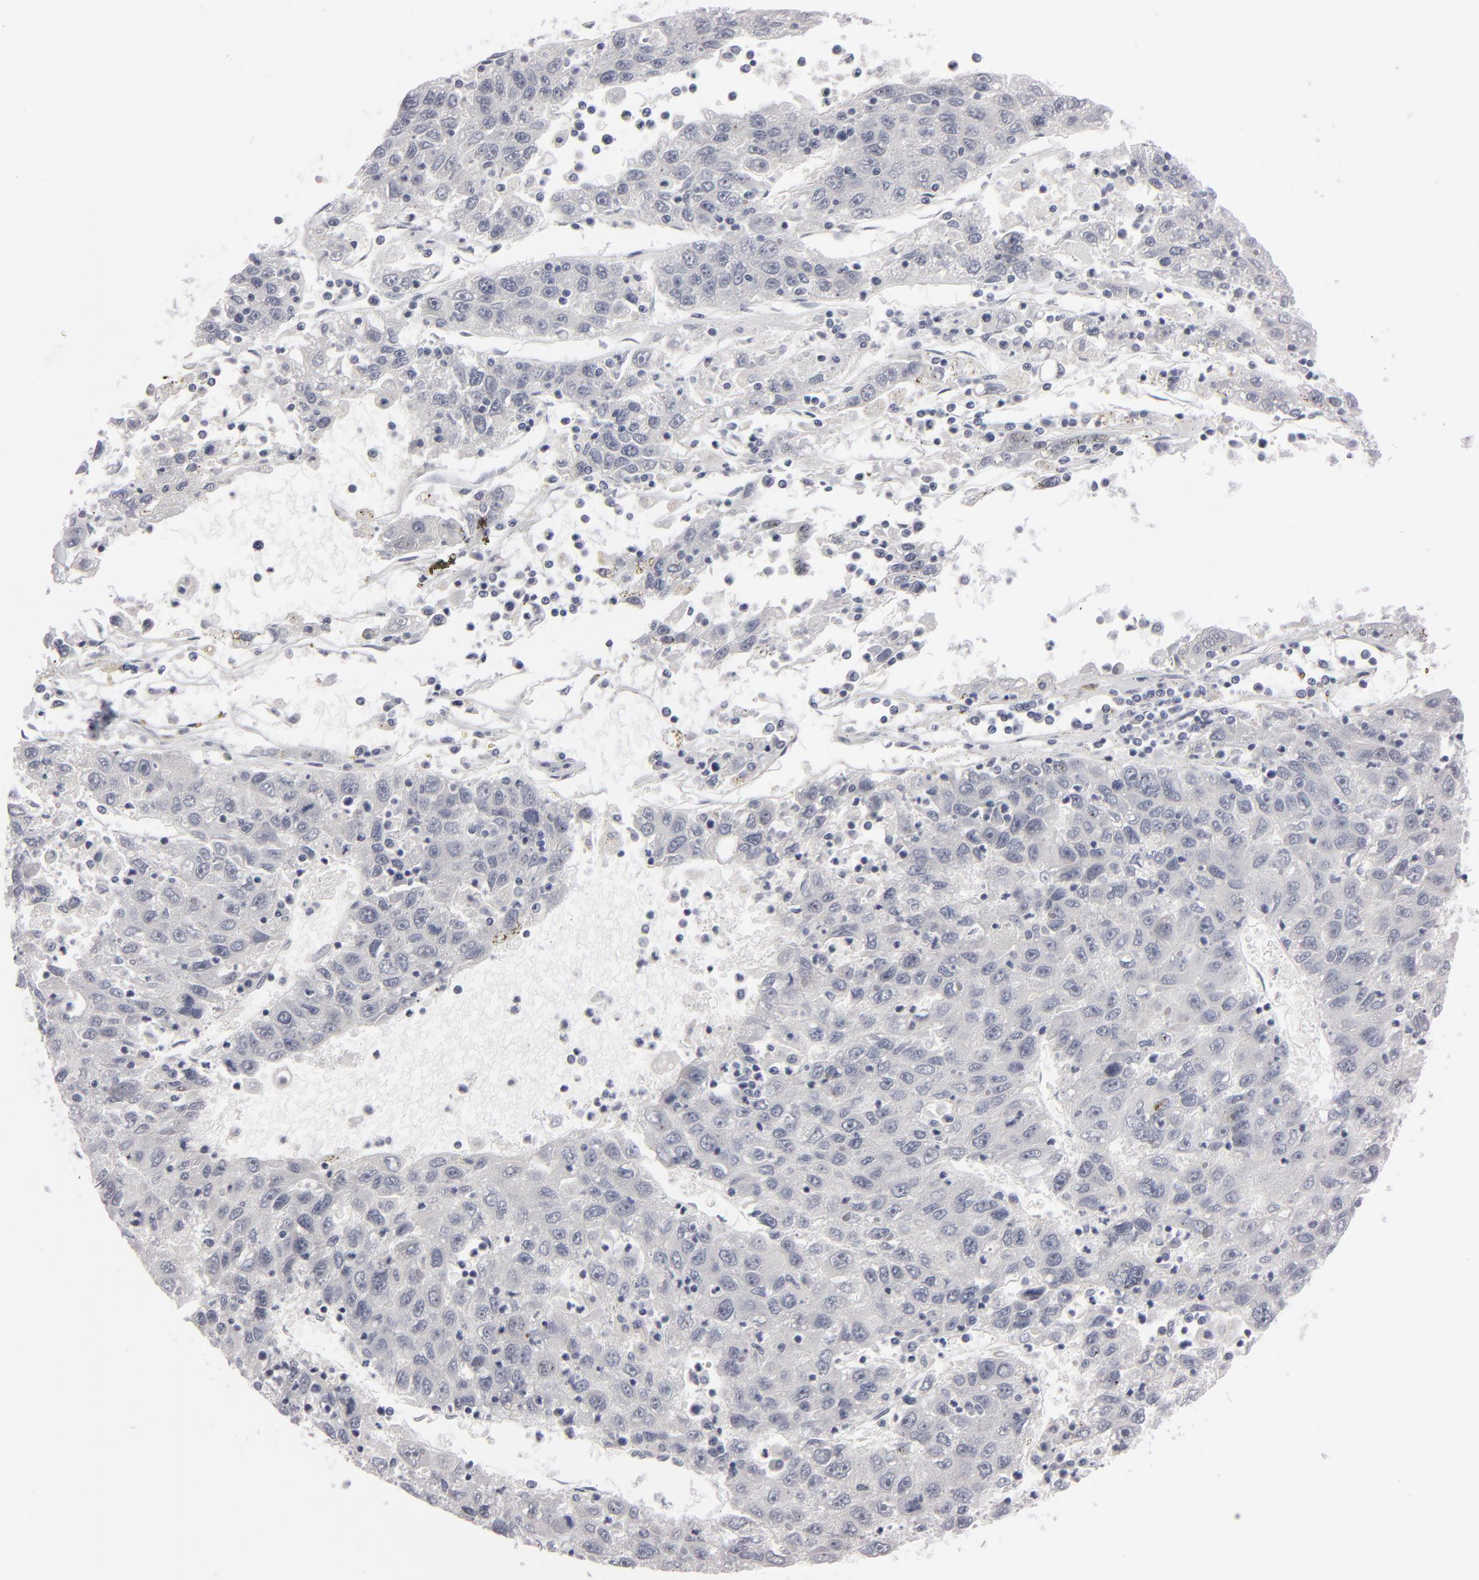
{"staining": {"intensity": "negative", "quantity": "none", "location": "none"}, "tissue": "liver cancer", "cell_type": "Tumor cells", "image_type": "cancer", "snomed": [{"axis": "morphology", "description": "Carcinoma, Hepatocellular, NOS"}, {"axis": "topography", "description": "Liver"}], "caption": "High power microscopy photomicrograph of an immunohistochemistry micrograph of liver hepatocellular carcinoma, revealing no significant expression in tumor cells.", "gene": "KIAA1210", "patient": {"sex": "male", "age": 49}}